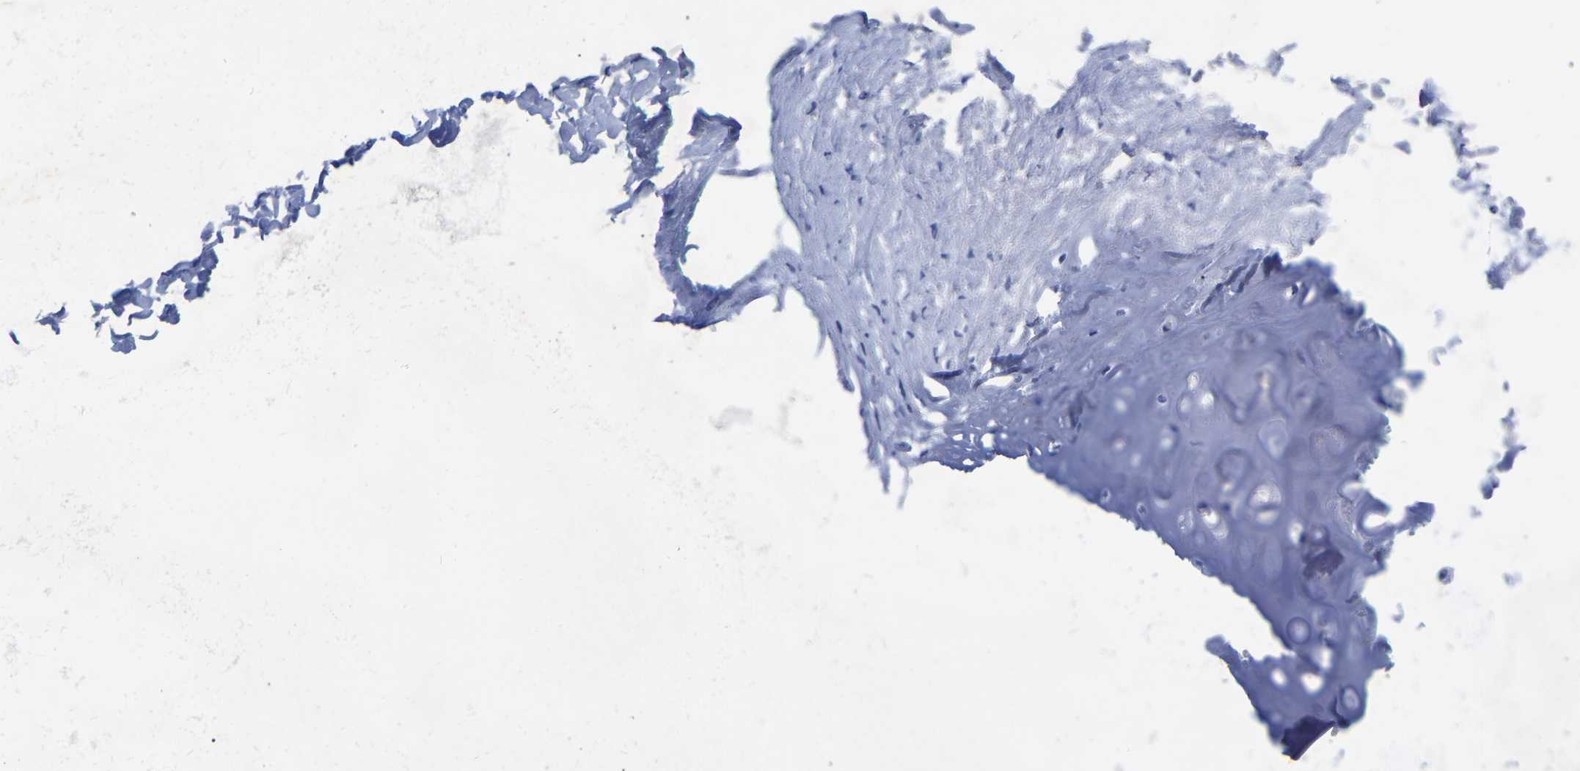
{"staining": {"intensity": "negative", "quantity": "none", "location": "none"}, "tissue": "adipose tissue", "cell_type": "Adipocytes", "image_type": "normal", "snomed": [{"axis": "morphology", "description": "Normal tissue, NOS"}, {"axis": "topography", "description": "Cartilage tissue"}, {"axis": "topography", "description": "Bronchus"}], "caption": "Adipocytes are negative for protein expression in normal human adipose tissue. (Stains: DAB immunohistochemistry (IHC) with hematoxylin counter stain, Microscopy: brightfield microscopy at high magnification).", "gene": "ZNF629", "patient": {"sex": "female", "age": 73}}